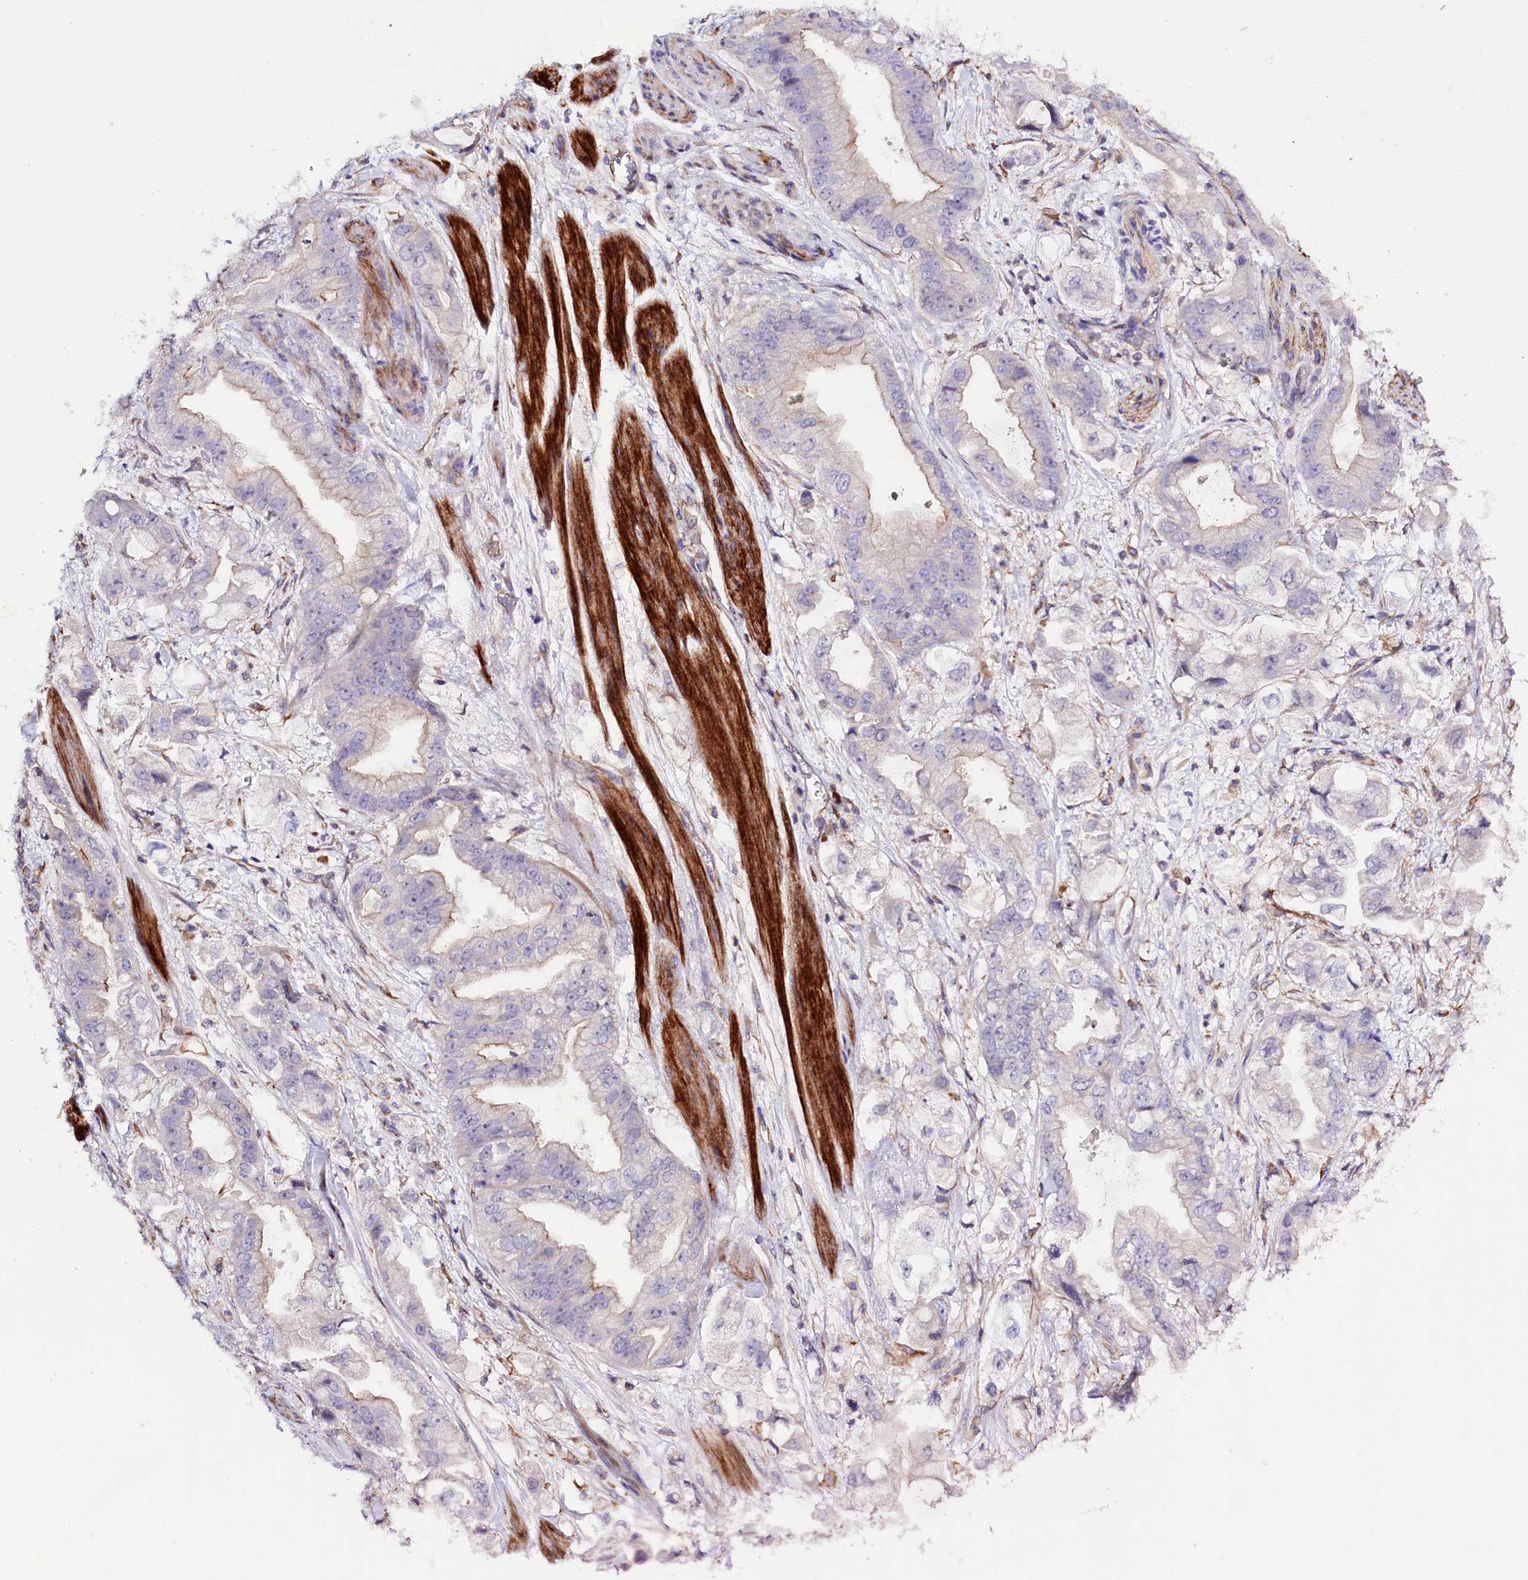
{"staining": {"intensity": "weak", "quantity": "<25%", "location": "cytoplasmic/membranous"}, "tissue": "stomach cancer", "cell_type": "Tumor cells", "image_type": "cancer", "snomed": [{"axis": "morphology", "description": "Adenocarcinoma, NOS"}, {"axis": "topography", "description": "Stomach"}], "caption": "An immunohistochemistry image of stomach cancer is shown. There is no staining in tumor cells of stomach cancer.", "gene": "SLC7A1", "patient": {"sex": "male", "age": 62}}